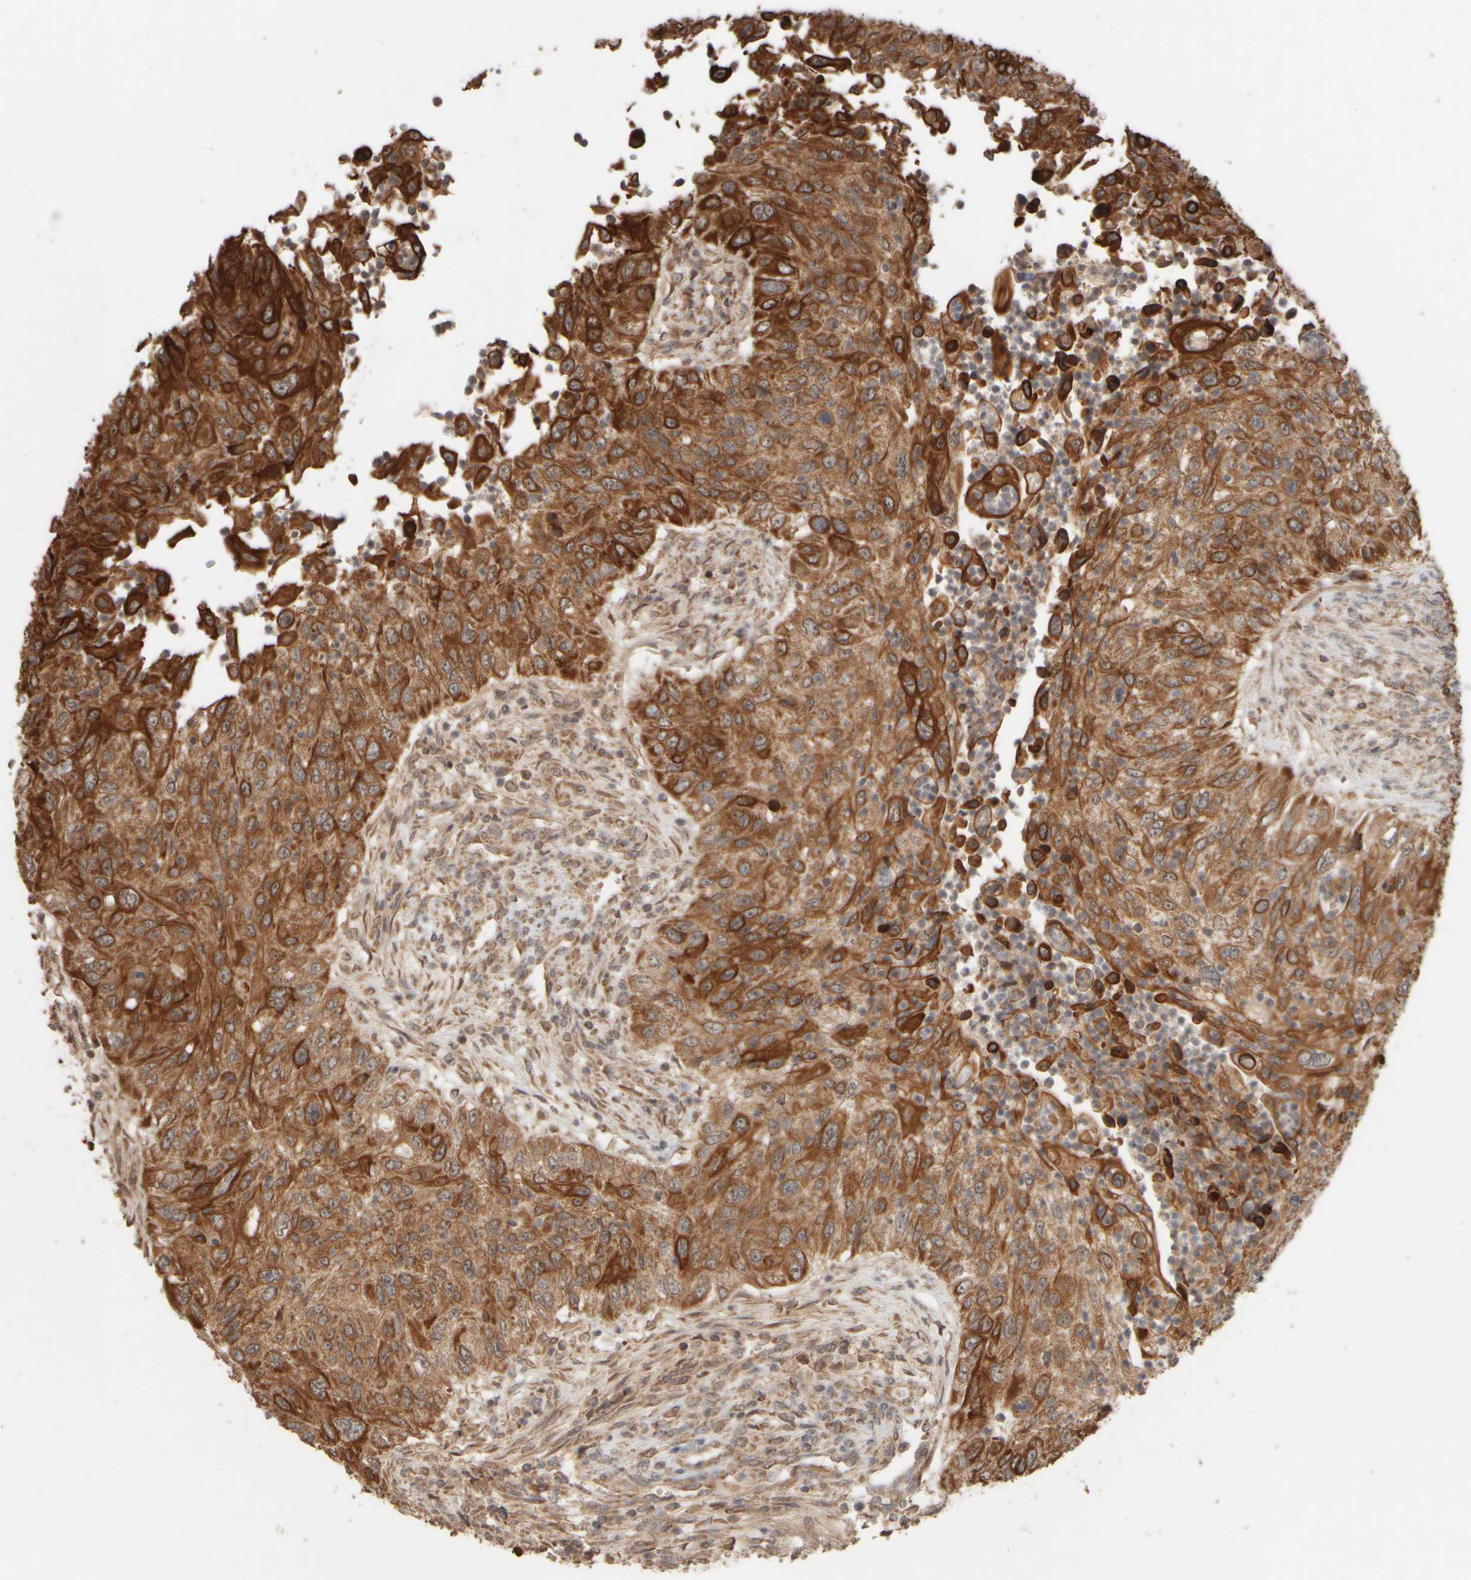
{"staining": {"intensity": "strong", "quantity": ">75%", "location": "cytoplasmic/membranous"}, "tissue": "urothelial cancer", "cell_type": "Tumor cells", "image_type": "cancer", "snomed": [{"axis": "morphology", "description": "Urothelial carcinoma, High grade"}, {"axis": "topography", "description": "Urinary bladder"}], "caption": "Immunohistochemical staining of human urothelial carcinoma (high-grade) demonstrates strong cytoplasmic/membranous protein expression in approximately >75% of tumor cells.", "gene": "EIF2B3", "patient": {"sex": "female", "age": 60}}